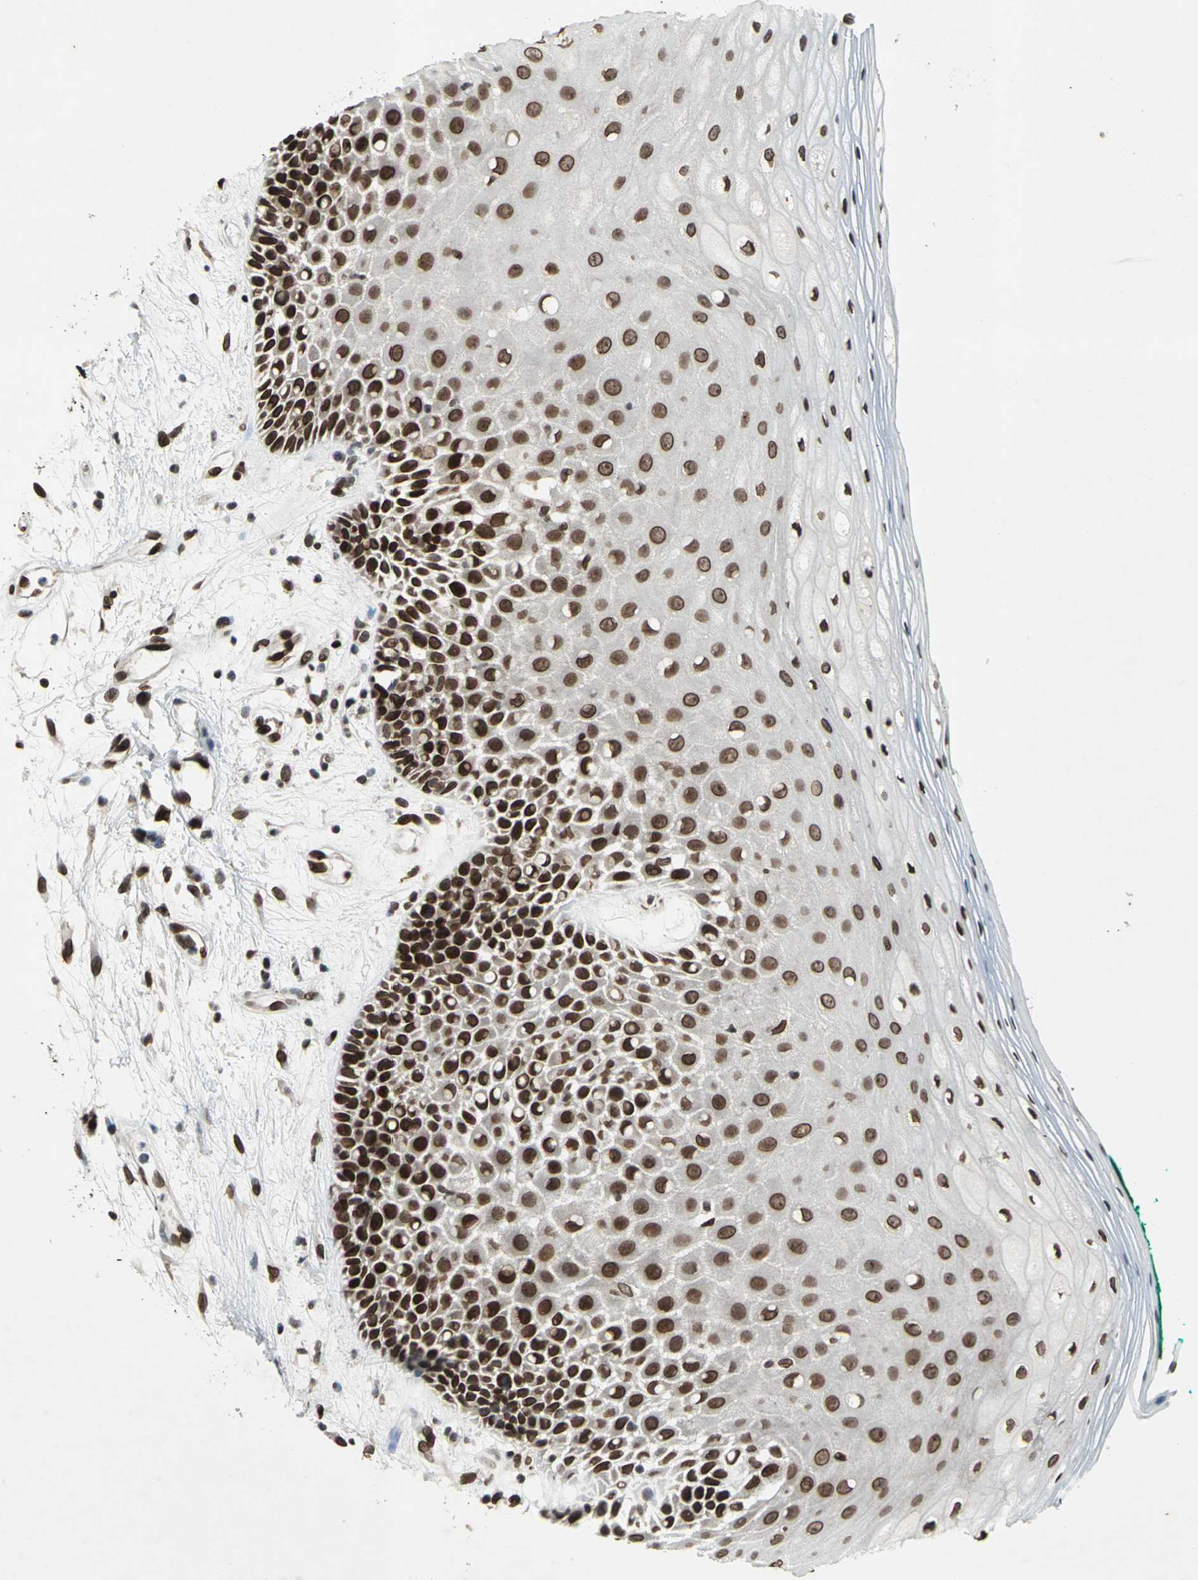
{"staining": {"intensity": "strong", "quantity": ">75%", "location": "nuclear"}, "tissue": "oral mucosa", "cell_type": "Squamous epithelial cells", "image_type": "normal", "snomed": [{"axis": "morphology", "description": "Normal tissue, NOS"}, {"axis": "morphology", "description": "Squamous cell carcinoma, NOS"}, {"axis": "topography", "description": "Skeletal muscle"}, {"axis": "topography", "description": "Oral tissue"}, {"axis": "topography", "description": "Head-Neck"}], "caption": "Brown immunohistochemical staining in unremarkable human oral mucosa reveals strong nuclear expression in about >75% of squamous epithelial cells. (brown staining indicates protein expression, while blue staining denotes nuclei).", "gene": "ISY1", "patient": {"sex": "female", "age": 84}}